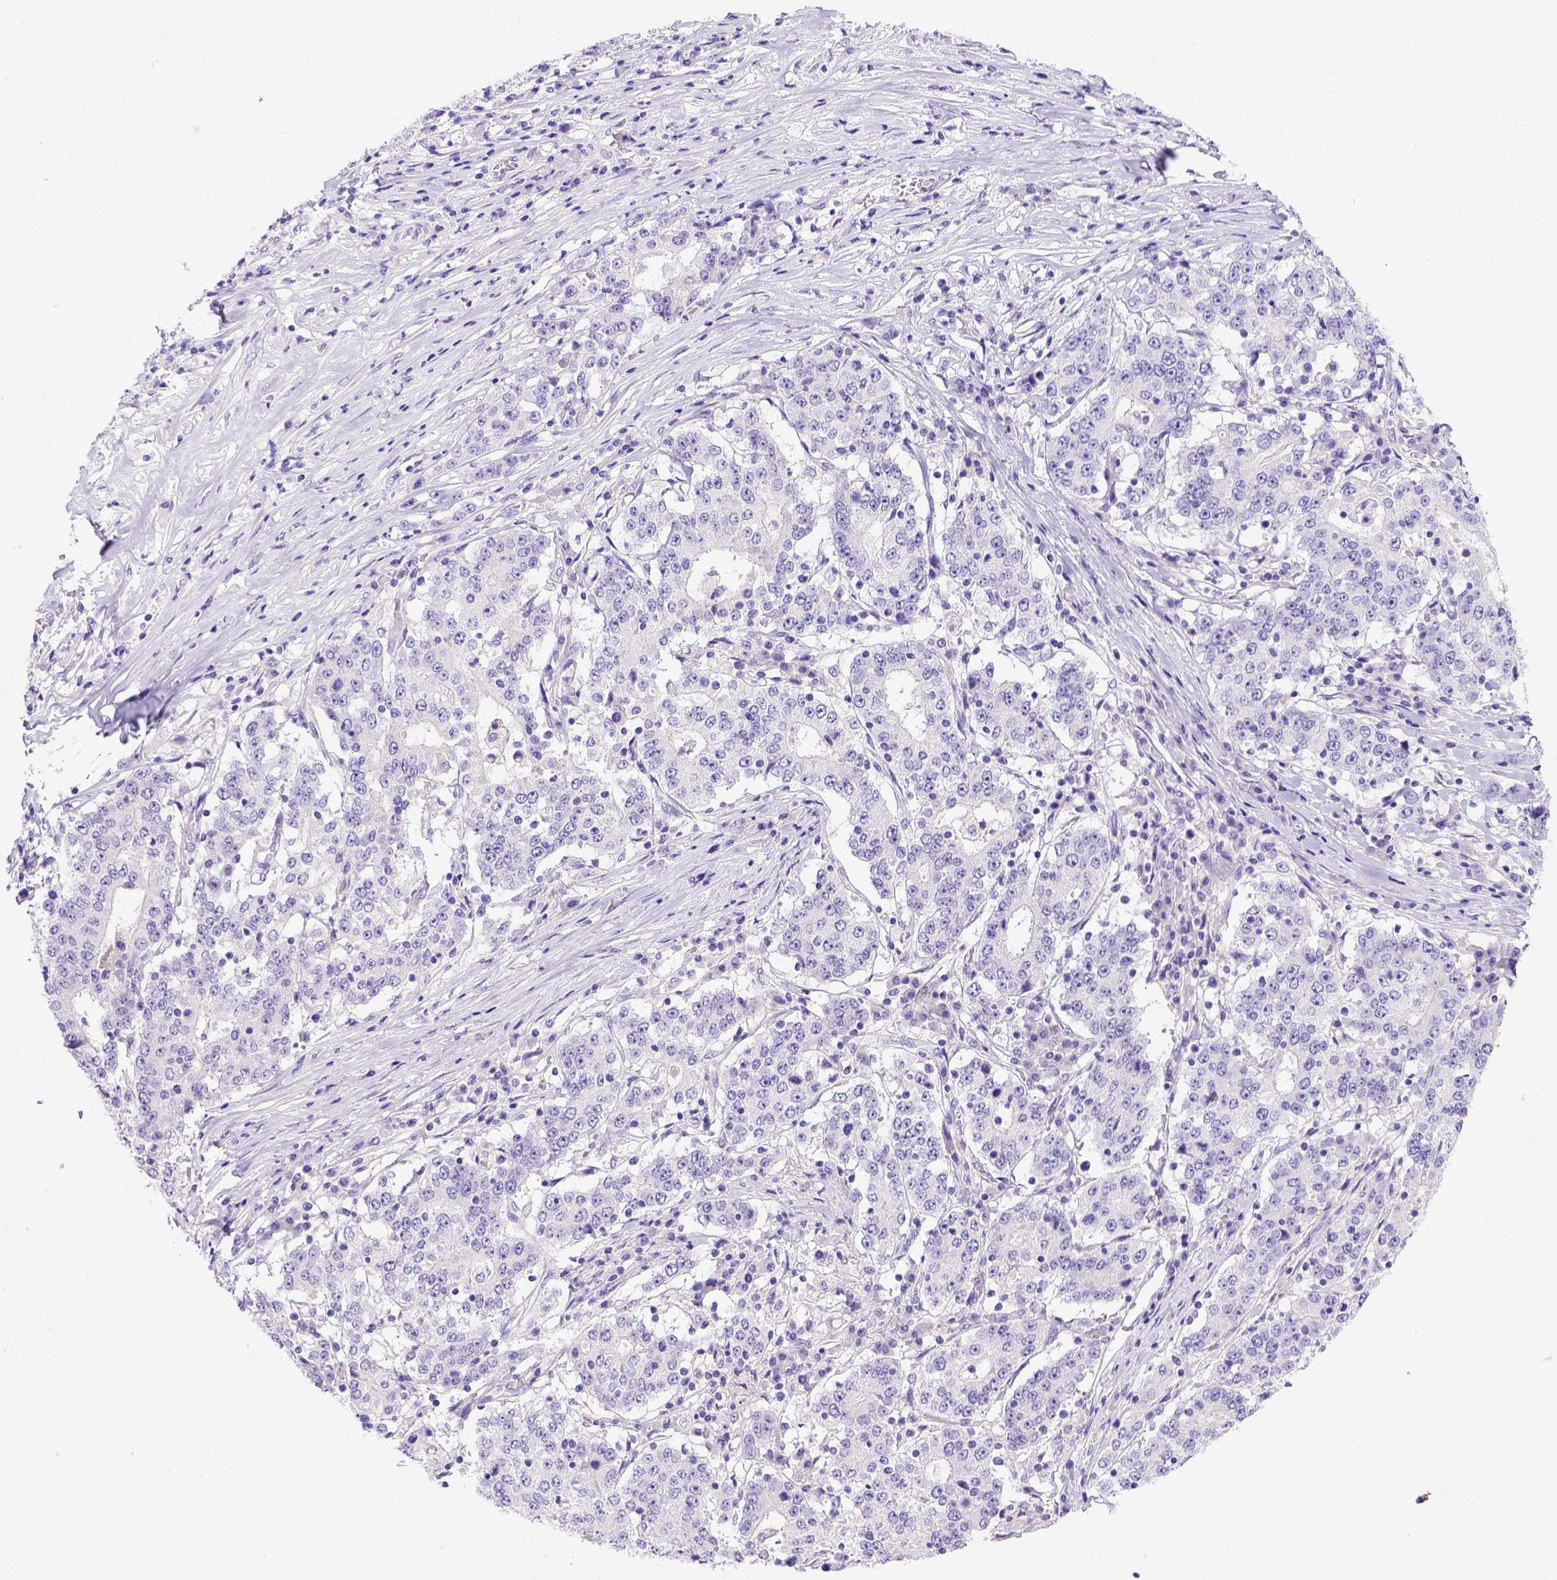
{"staining": {"intensity": "negative", "quantity": "none", "location": "none"}, "tissue": "stomach cancer", "cell_type": "Tumor cells", "image_type": "cancer", "snomed": [{"axis": "morphology", "description": "Adenocarcinoma, NOS"}, {"axis": "topography", "description": "Stomach"}], "caption": "Protein analysis of stomach cancer demonstrates no significant positivity in tumor cells.", "gene": "BTN1A1", "patient": {"sex": "male", "age": 59}}